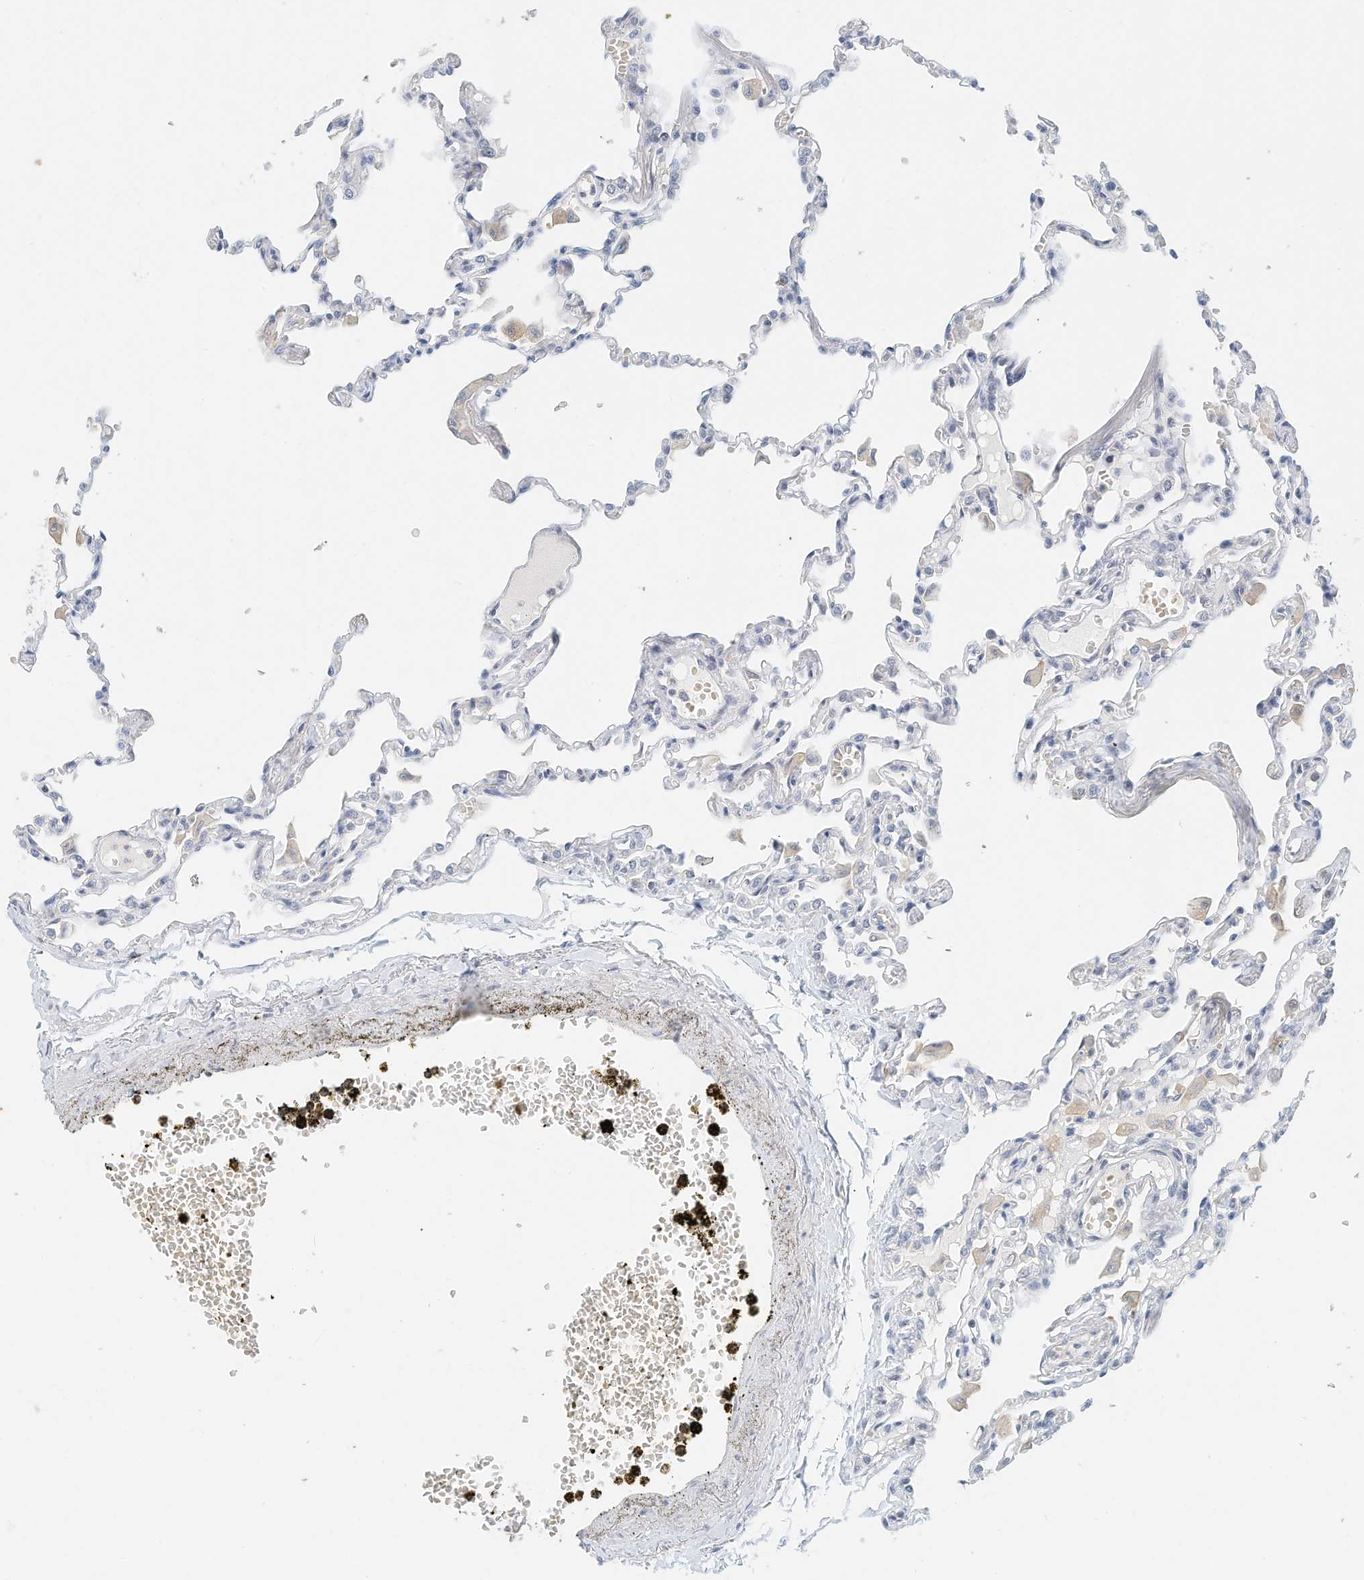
{"staining": {"intensity": "negative", "quantity": "none", "location": "none"}, "tissue": "lung", "cell_type": "Alveolar cells", "image_type": "normal", "snomed": [{"axis": "morphology", "description": "Normal tissue, NOS"}, {"axis": "topography", "description": "Bronchus"}, {"axis": "topography", "description": "Lung"}], "caption": "Immunohistochemical staining of unremarkable human lung displays no significant expression in alveolar cells. (Brightfield microscopy of DAB (3,3'-diaminobenzidine) immunohistochemistry (IHC) at high magnification).", "gene": "MICAL1", "patient": {"sex": "female", "age": 49}}